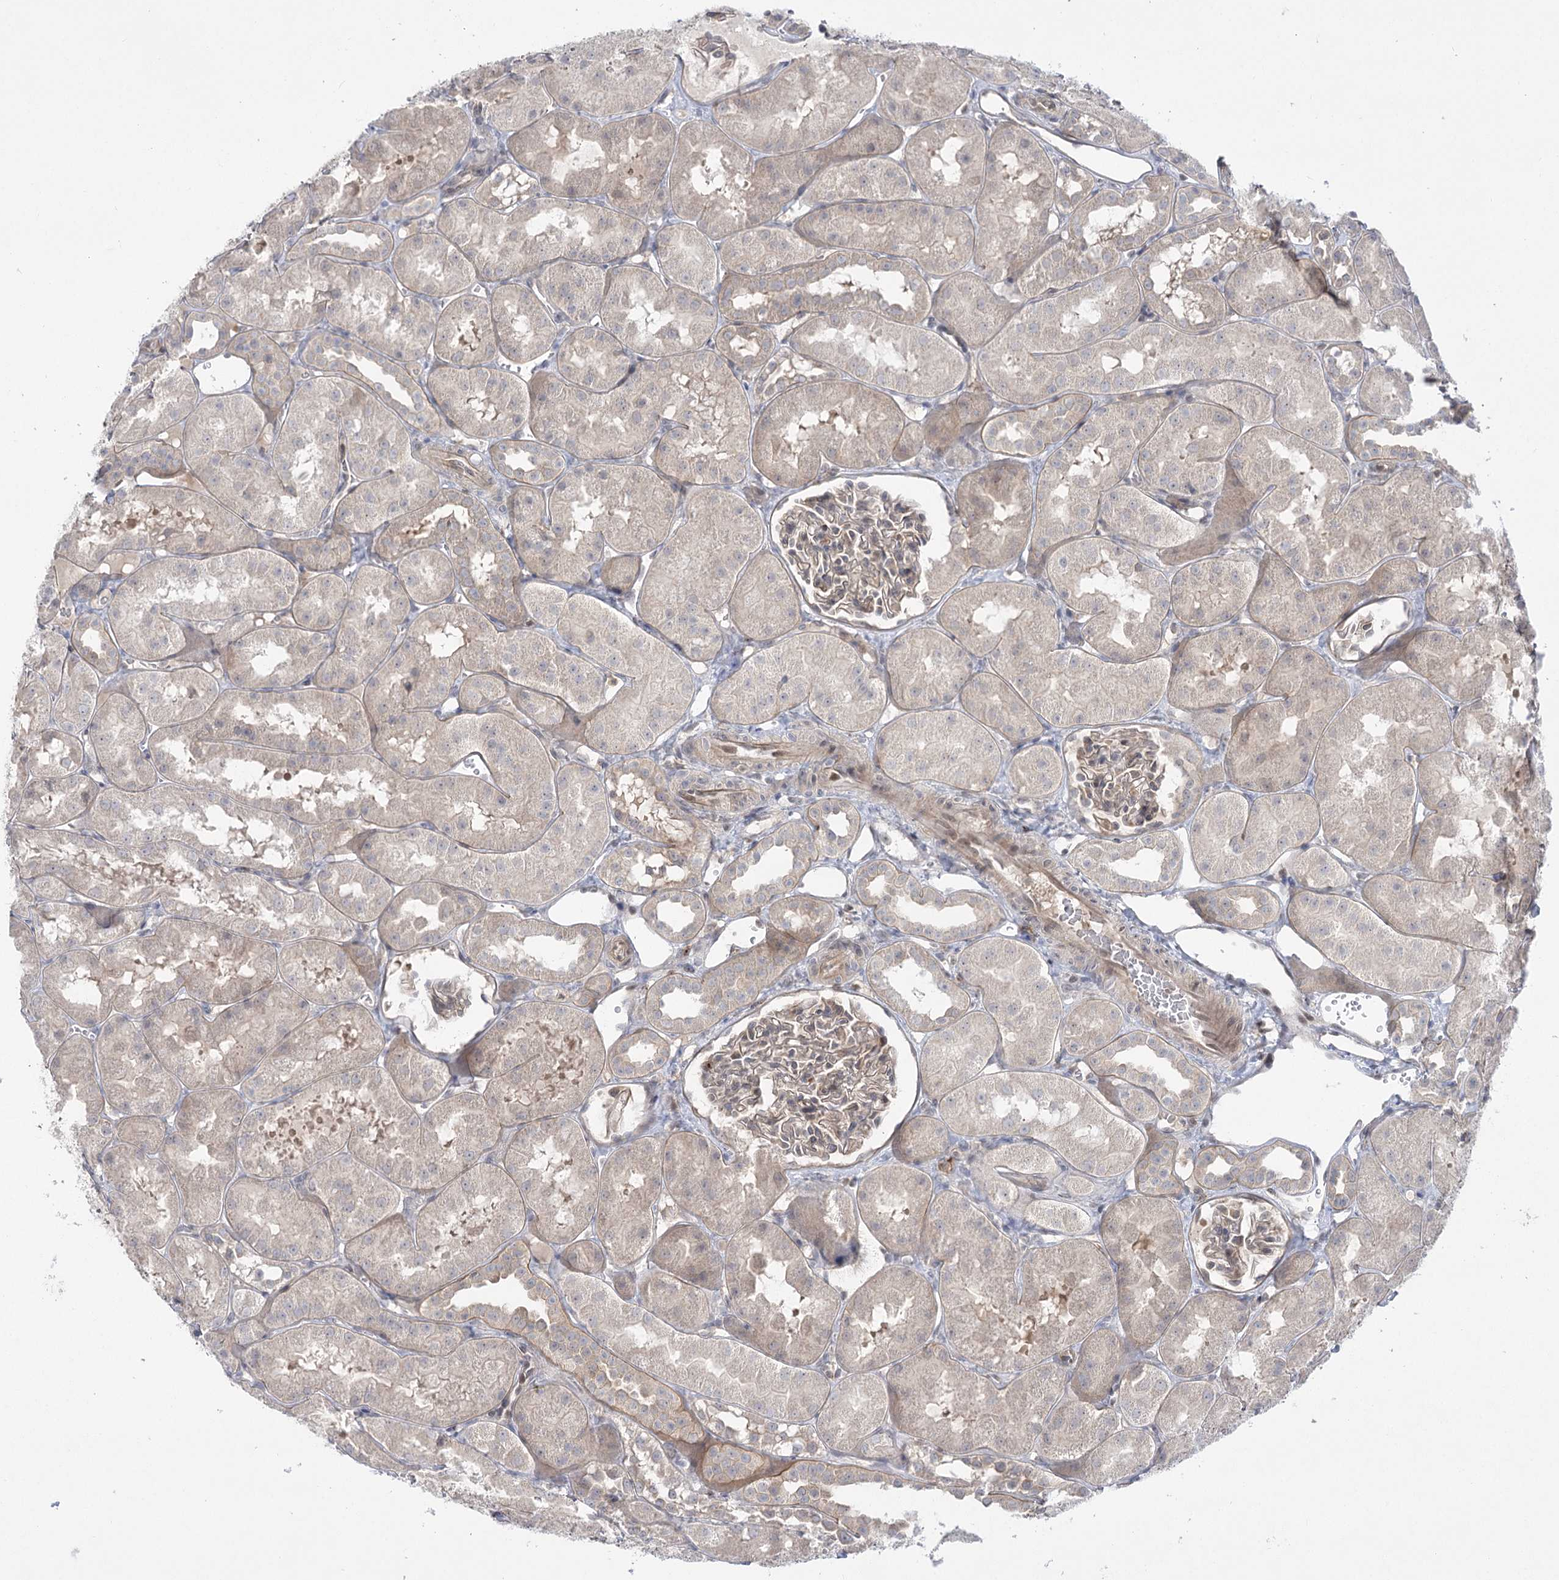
{"staining": {"intensity": "weak", "quantity": "<25%", "location": "cytoplasmic/membranous"}, "tissue": "kidney", "cell_type": "Cells in glomeruli", "image_type": "normal", "snomed": [{"axis": "morphology", "description": "Normal tissue, NOS"}, {"axis": "topography", "description": "Kidney"}, {"axis": "topography", "description": "Urinary bladder"}], "caption": "Immunohistochemical staining of normal human kidney exhibits no significant staining in cells in glomeruli. (DAB (3,3'-diaminobenzidine) IHC visualized using brightfield microscopy, high magnification).", "gene": "SYTL1", "patient": {"sex": "male", "age": 16}}